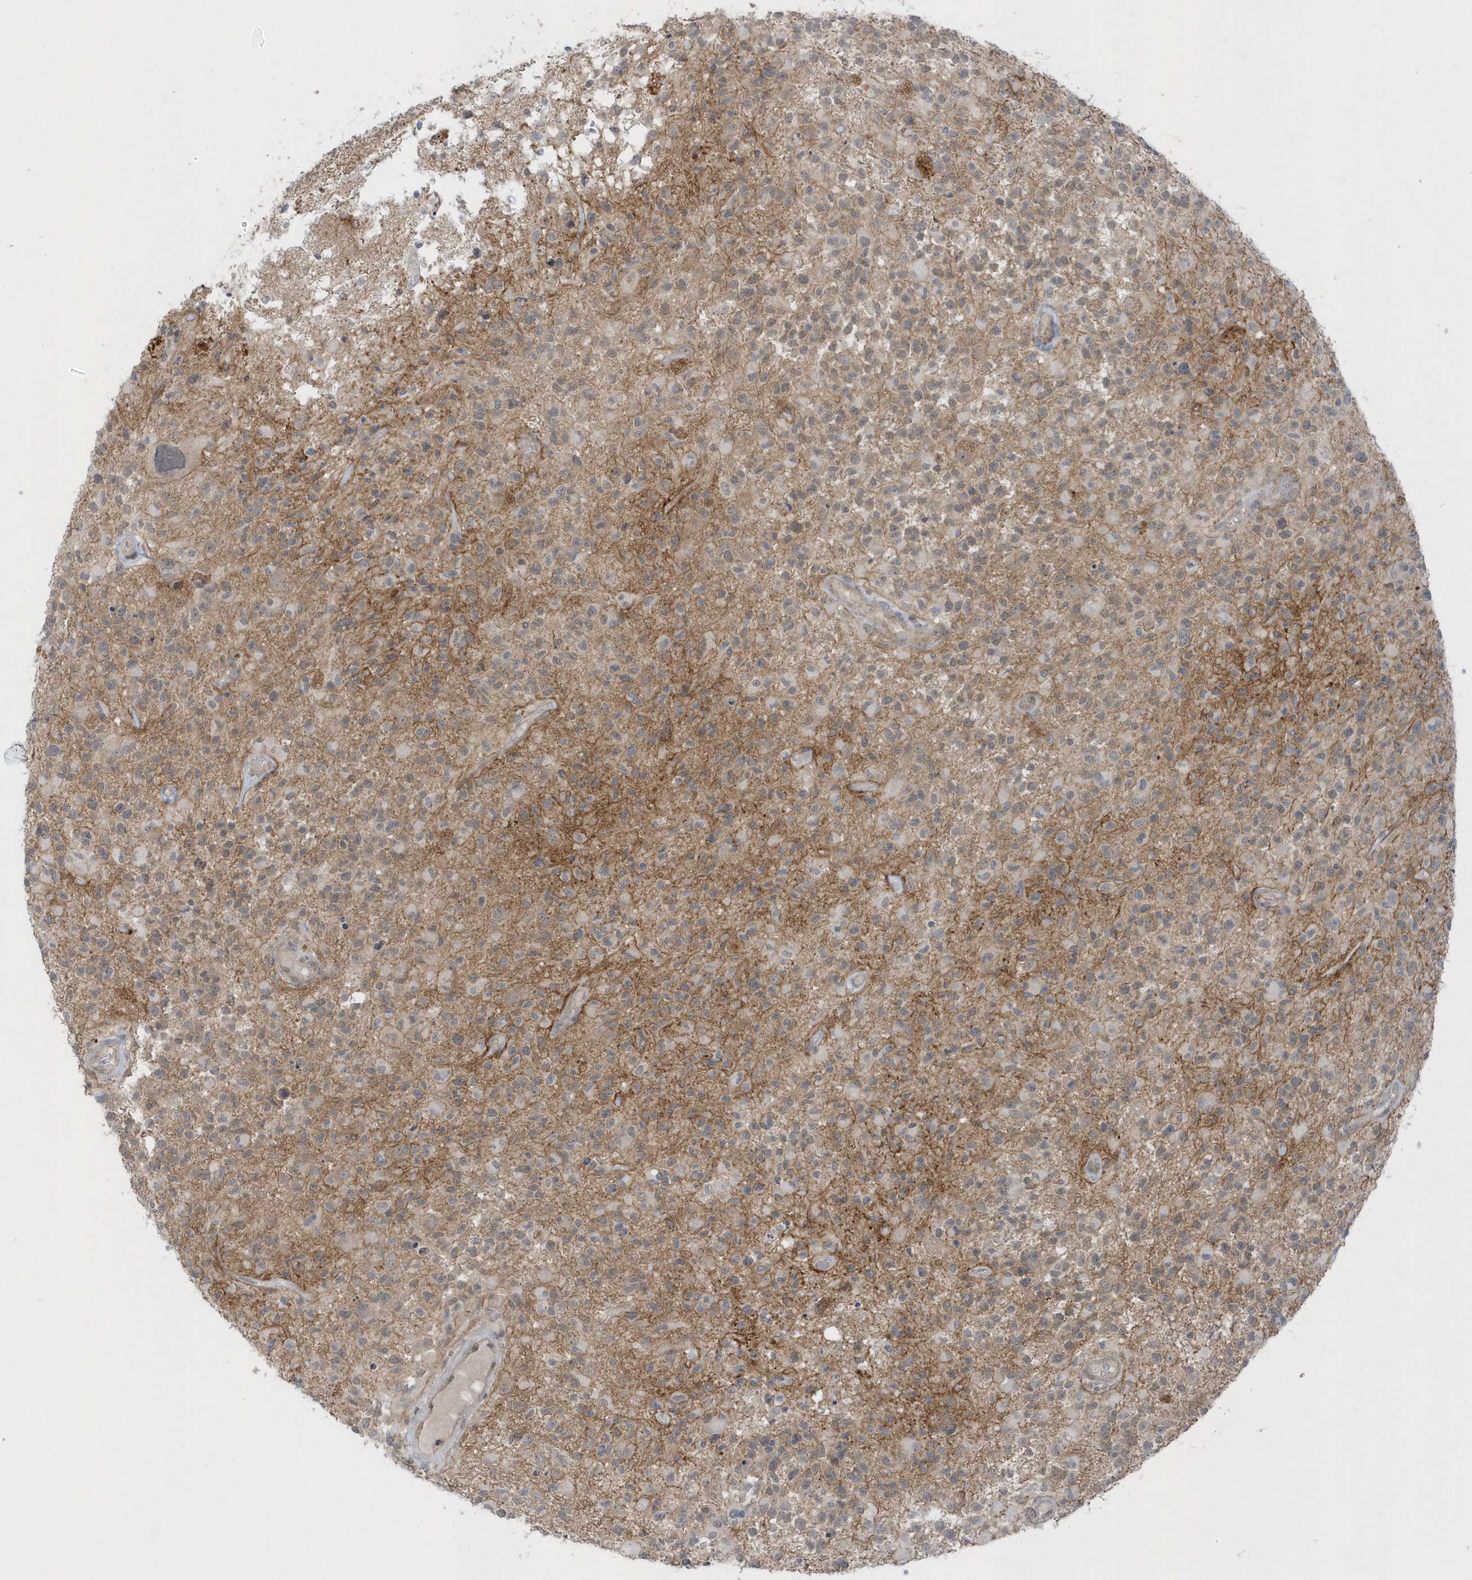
{"staining": {"intensity": "negative", "quantity": "none", "location": "none"}, "tissue": "glioma", "cell_type": "Tumor cells", "image_type": "cancer", "snomed": [{"axis": "morphology", "description": "Glioma, malignant, High grade"}, {"axis": "morphology", "description": "Glioblastoma, NOS"}, {"axis": "topography", "description": "Brain"}], "caption": "Glioblastoma stained for a protein using immunohistochemistry reveals no expression tumor cells.", "gene": "PARD3B", "patient": {"sex": "male", "age": 60}}